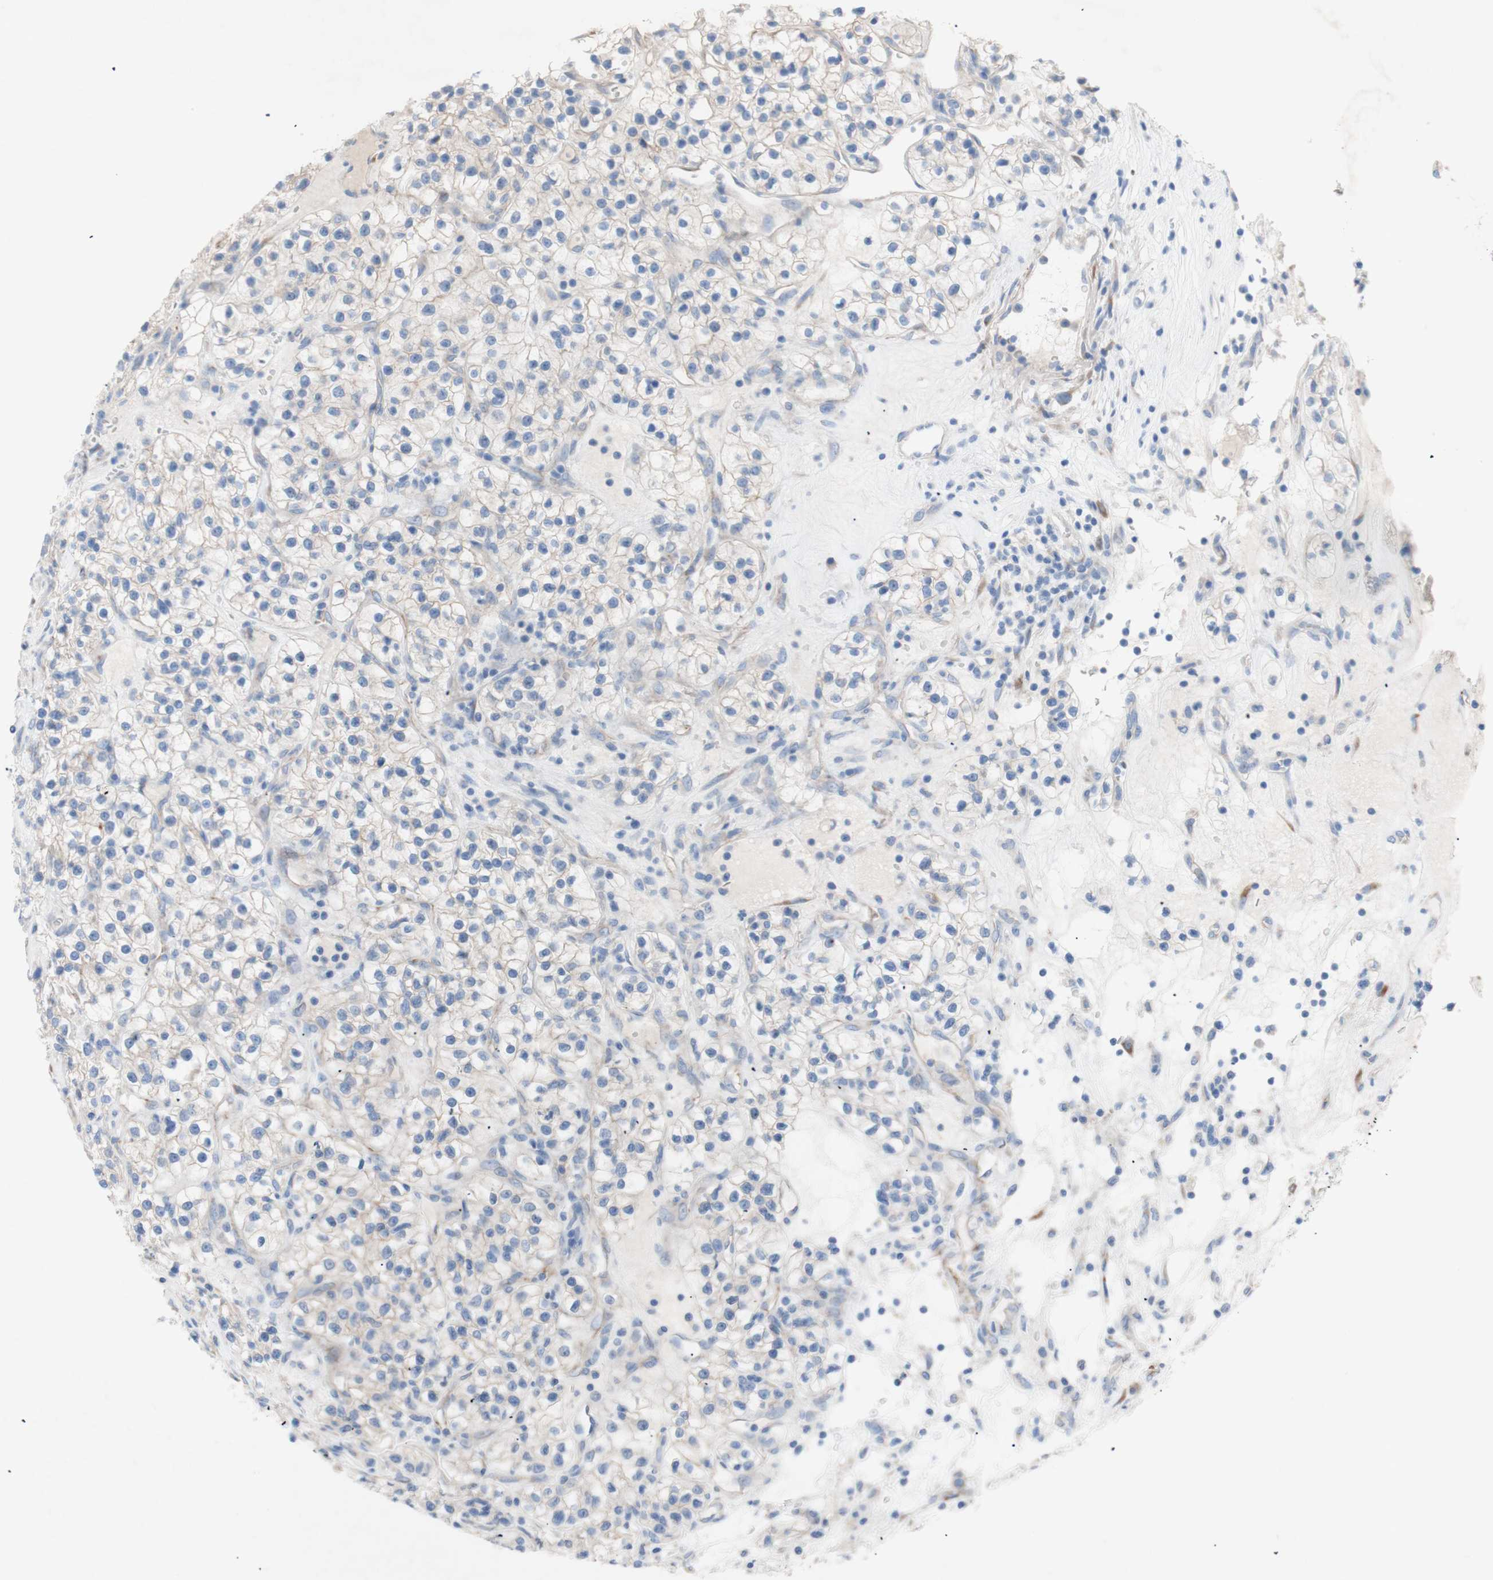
{"staining": {"intensity": "negative", "quantity": "none", "location": "none"}, "tissue": "renal cancer", "cell_type": "Tumor cells", "image_type": "cancer", "snomed": [{"axis": "morphology", "description": "Adenocarcinoma, NOS"}, {"axis": "topography", "description": "Kidney"}], "caption": "DAB (3,3'-diaminobenzidine) immunohistochemical staining of human adenocarcinoma (renal) reveals no significant expression in tumor cells.", "gene": "TMIGD2", "patient": {"sex": "female", "age": 57}}